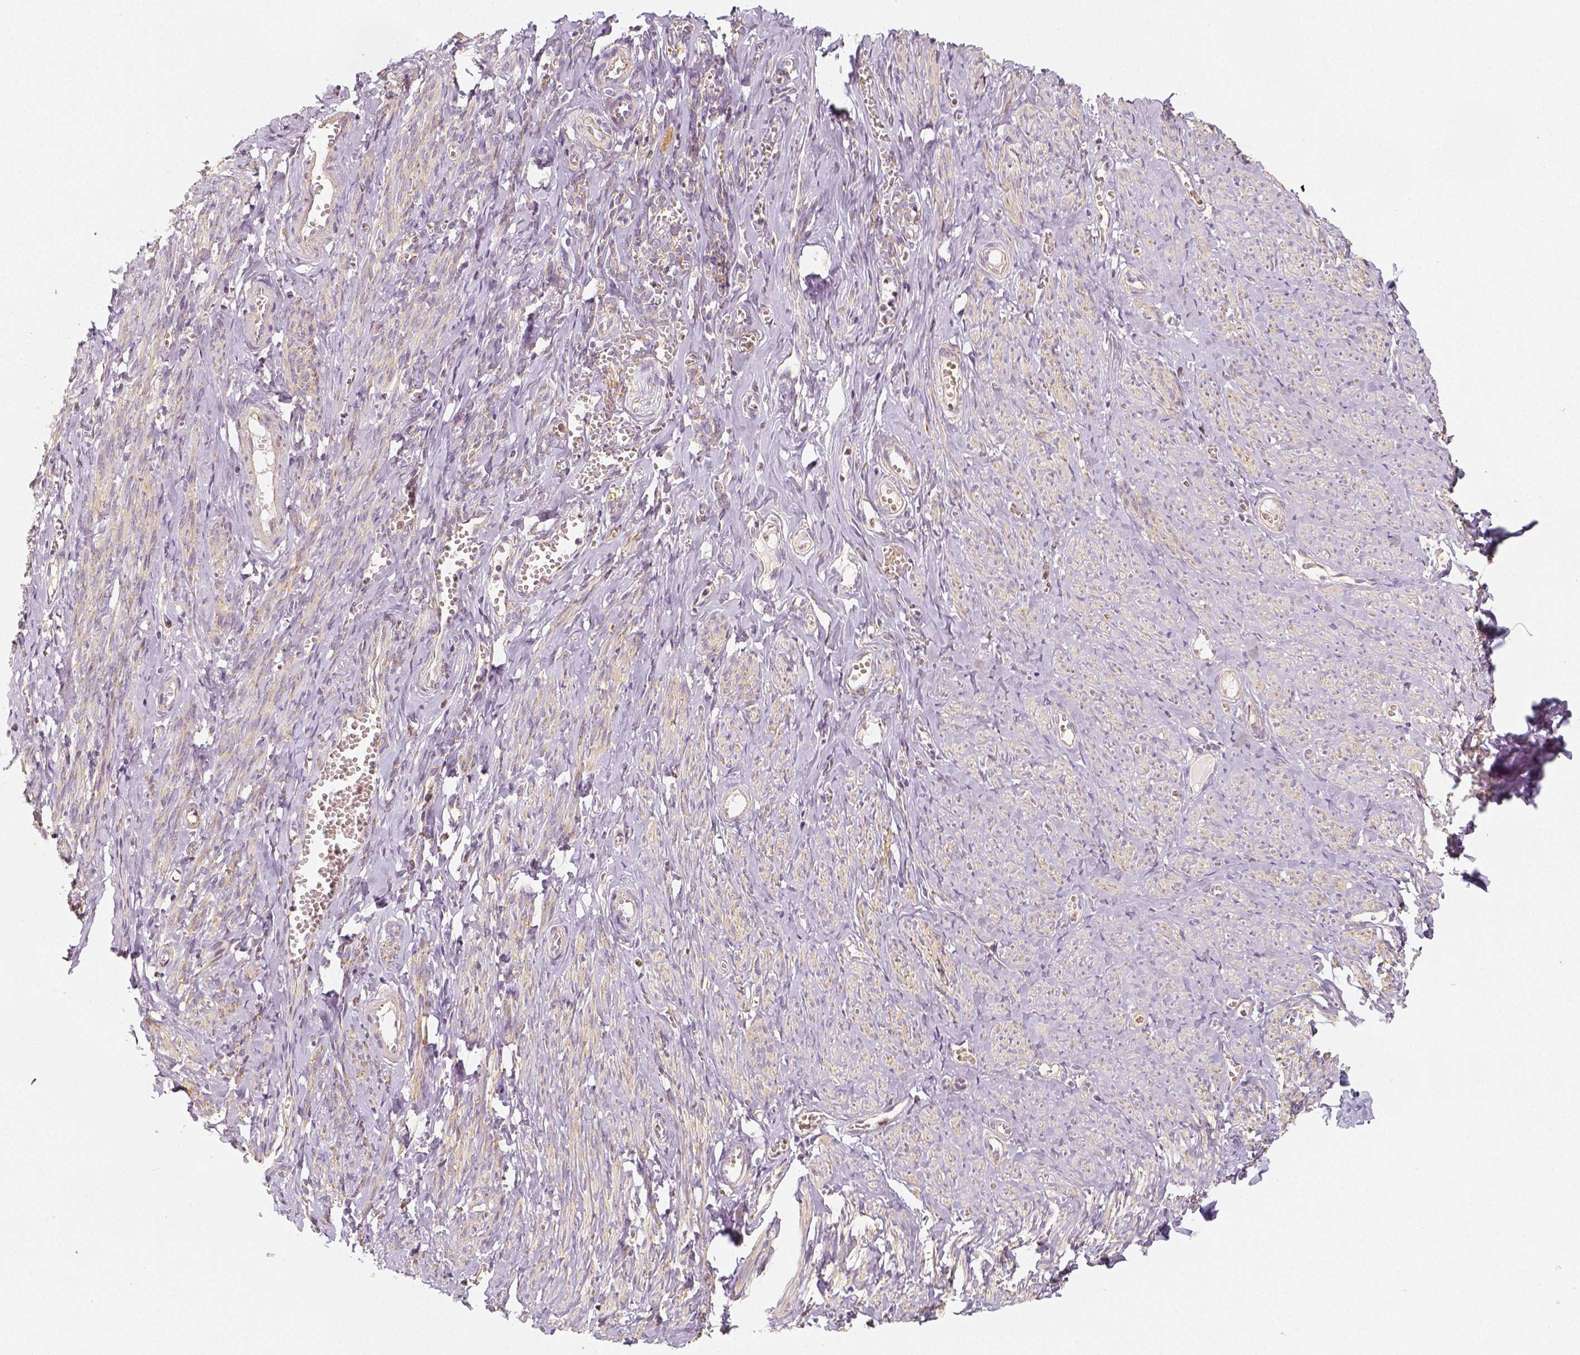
{"staining": {"intensity": "weak", "quantity": "25%-75%", "location": "cytoplasmic/membranous"}, "tissue": "smooth muscle", "cell_type": "Smooth muscle cells", "image_type": "normal", "snomed": [{"axis": "morphology", "description": "Normal tissue, NOS"}, {"axis": "topography", "description": "Smooth muscle"}], "caption": "This image reveals immunohistochemistry staining of unremarkable human smooth muscle, with low weak cytoplasmic/membranous staining in about 25%-75% of smooth muscle cells.", "gene": "PGAM5", "patient": {"sex": "female", "age": 65}}